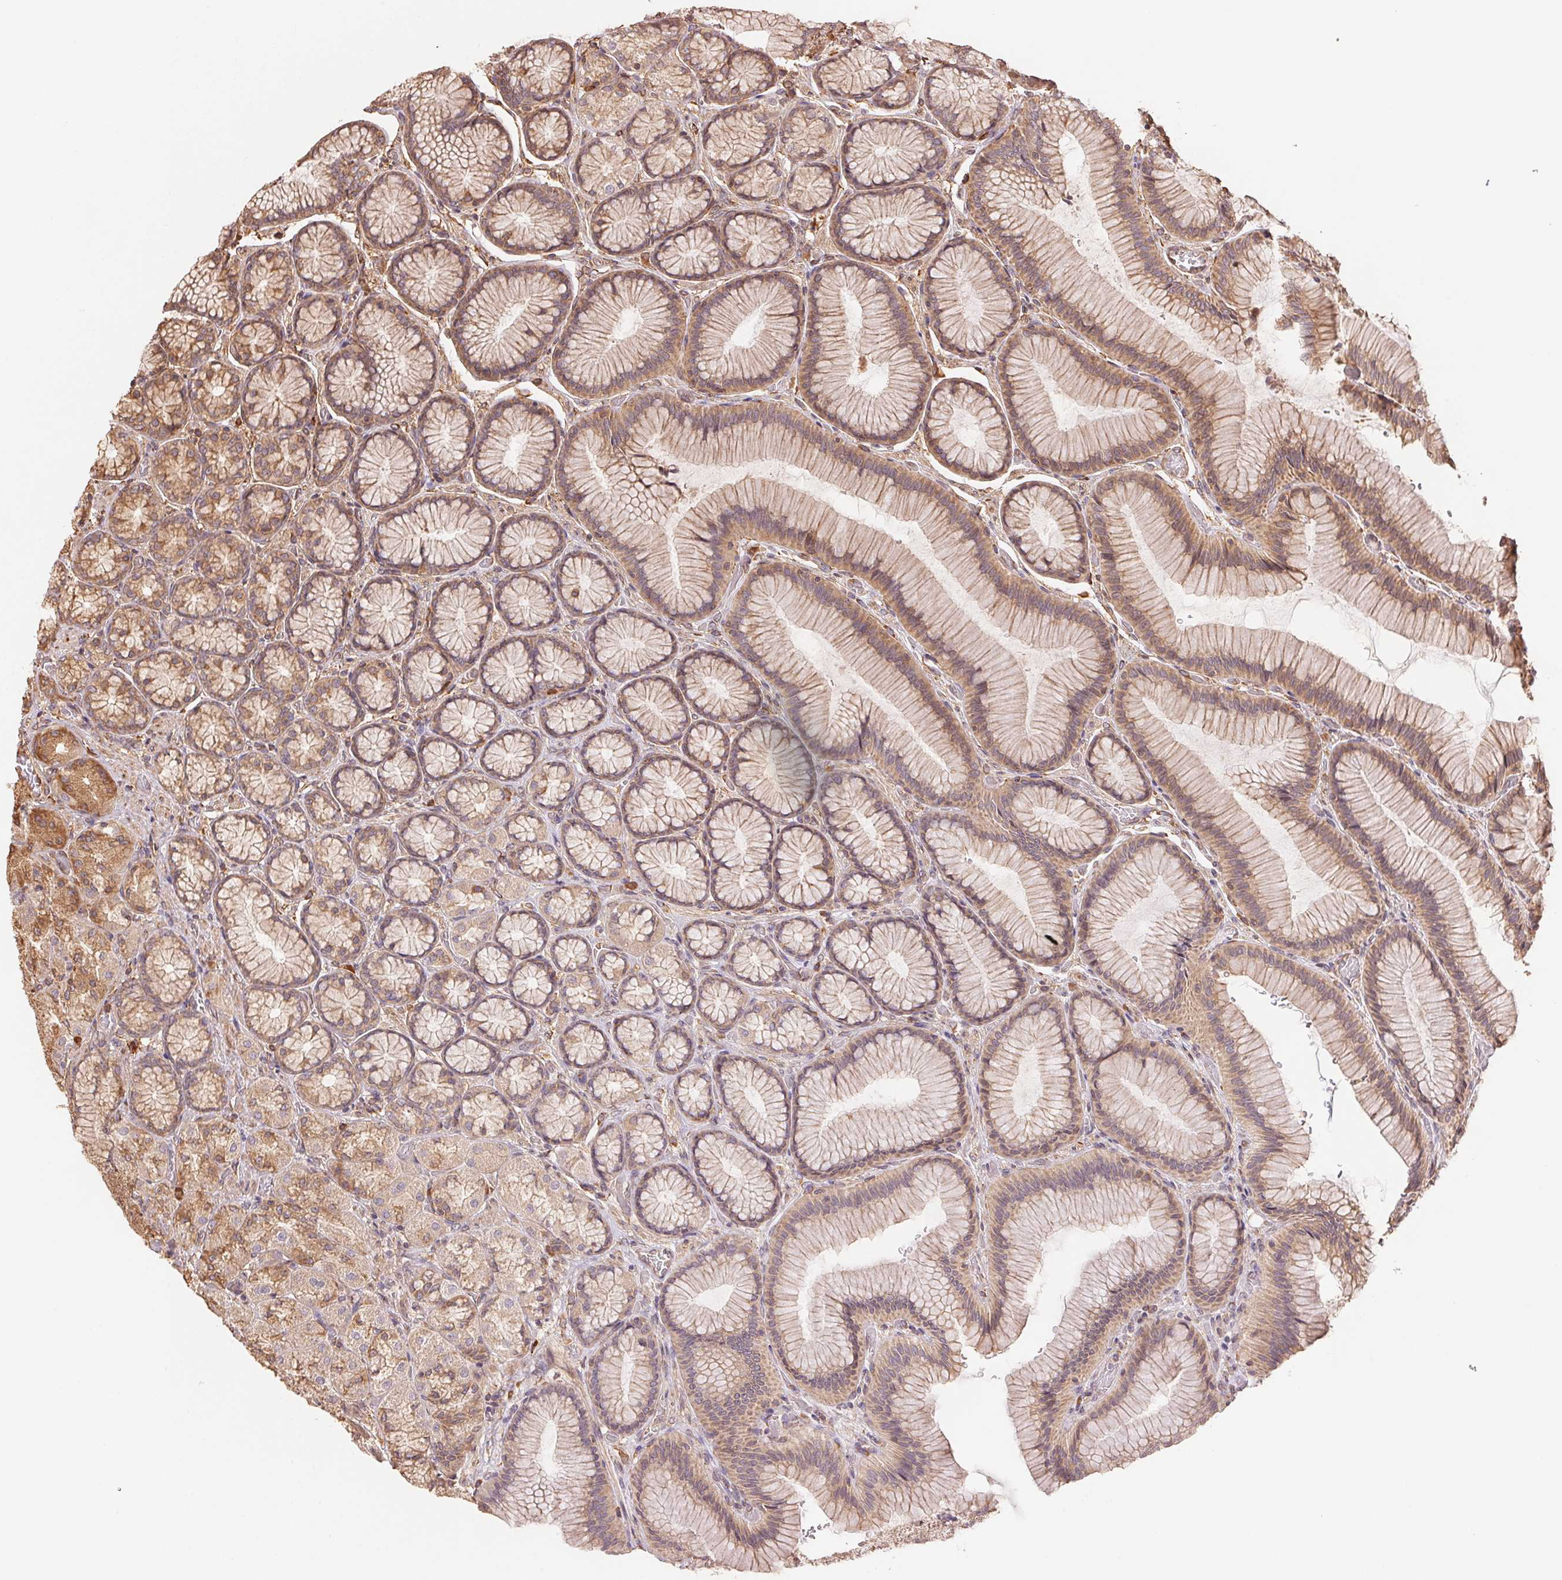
{"staining": {"intensity": "weak", "quantity": ">75%", "location": "cytoplasmic/membranous"}, "tissue": "stomach", "cell_type": "Glandular cells", "image_type": "normal", "snomed": [{"axis": "morphology", "description": "Normal tissue, NOS"}, {"axis": "morphology", "description": "Adenocarcinoma, NOS"}, {"axis": "morphology", "description": "Adenocarcinoma, High grade"}, {"axis": "topography", "description": "Stomach, upper"}, {"axis": "topography", "description": "Stomach"}], "caption": "Glandular cells reveal low levels of weak cytoplasmic/membranous staining in approximately >75% of cells in normal human stomach. (Stains: DAB in brown, nuclei in blue, Microscopy: brightfield microscopy at high magnification).", "gene": "C6orf163", "patient": {"sex": "female", "age": 65}}